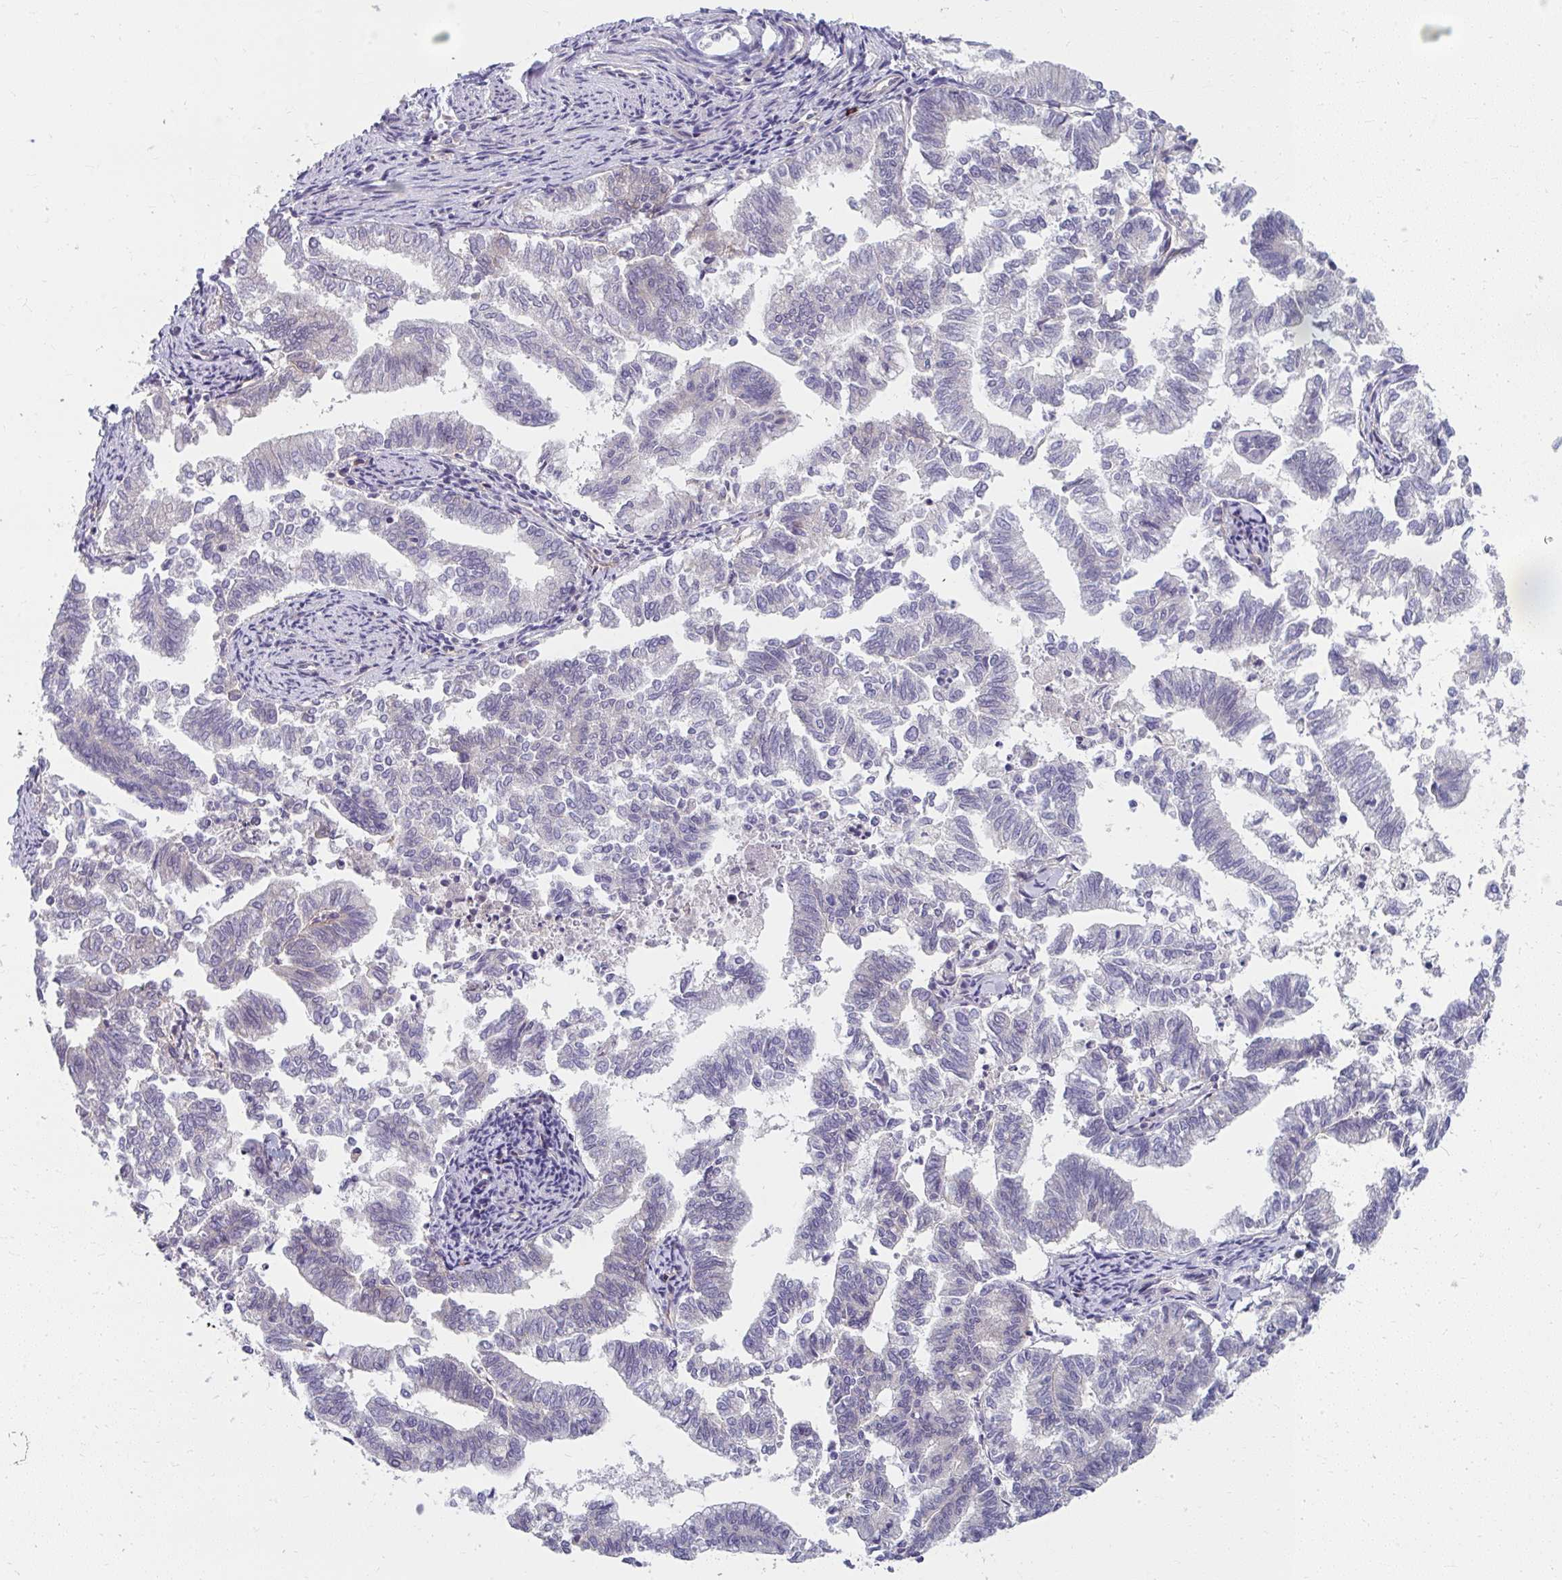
{"staining": {"intensity": "negative", "quantity": "none", "location": "none"}, "tissue": "endometrial cancer", "cell_type": "Tumor cells", "image_type": "cancer", "snomed": [{"axis": "morphology", "description": "Adenocarcinoma, NOS"}, {"axis": "topography", "description": "Endometrium"}], "caption": "Immunohistochemical staining of human endometrial cancer (adenocarcinoma) demonstrates no significant expression in tumor cells.", "gene": "MUS81", "patient": {"sex": "female", "age": 79}}